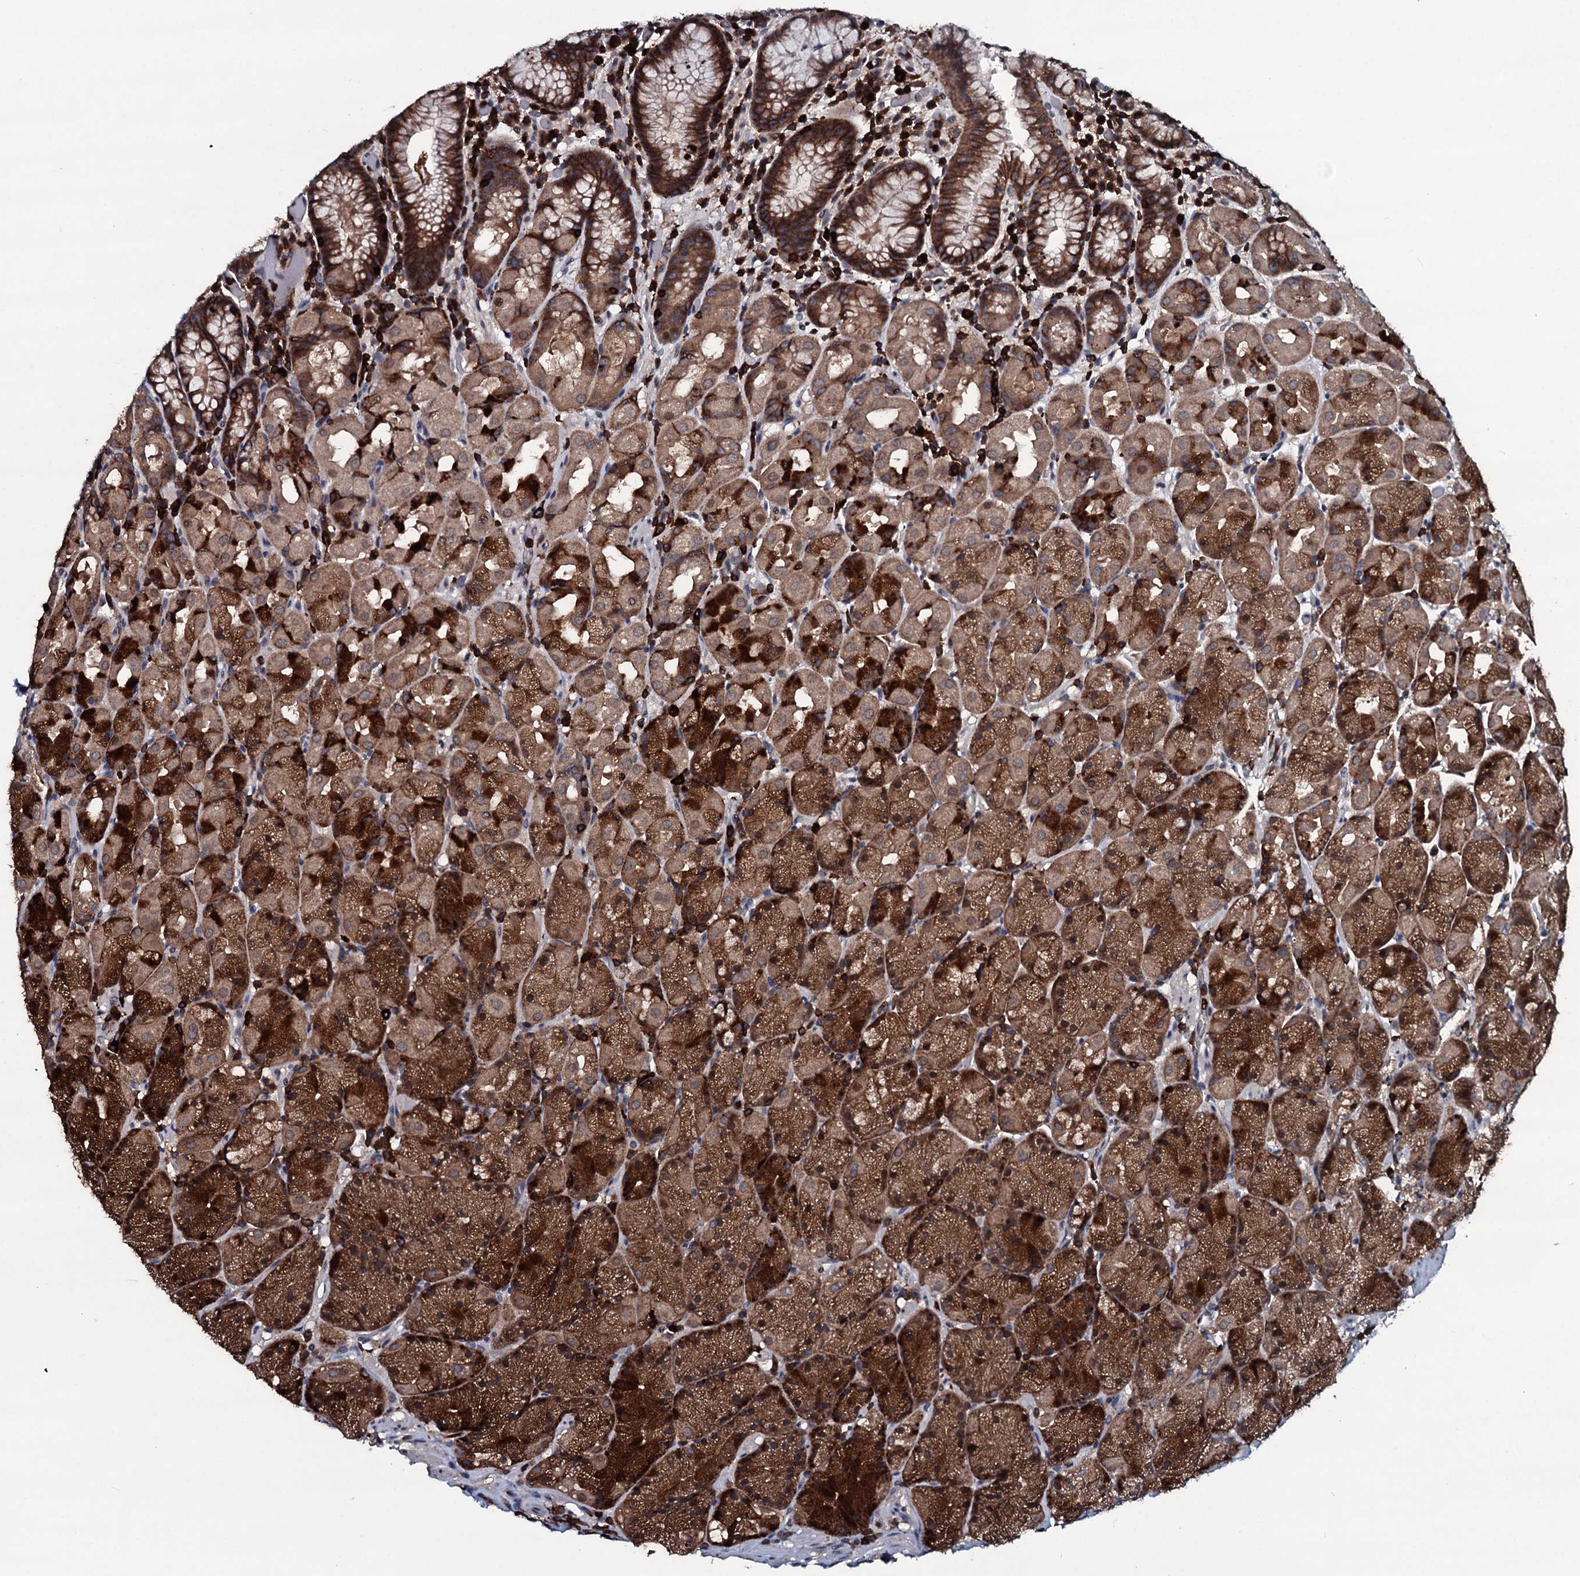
{"staining": {"intensity": "strong", "quantity": ">75%", "location": "cytoplasmic/membranous,nuclear"}, "tissue": "stomach", "cell_type": "Glandular cells", "image_type": "normal", "snomed": [{"axis": "morphology", "description": "Normal tissue, NOS"}, {"axis": "topography", "description": "Stomach, upper"}, {"axis": "topography", "description": "Stomach, lower"}], "caption": "Immunohistochemical staining of benign human stomach exhibits high levels of strong cytoplasmic/membranous,nuclear staining in about >75% of glandular cells.", "gene": "OGFOD2", "patient": {"sex": "male", "age": 80}}